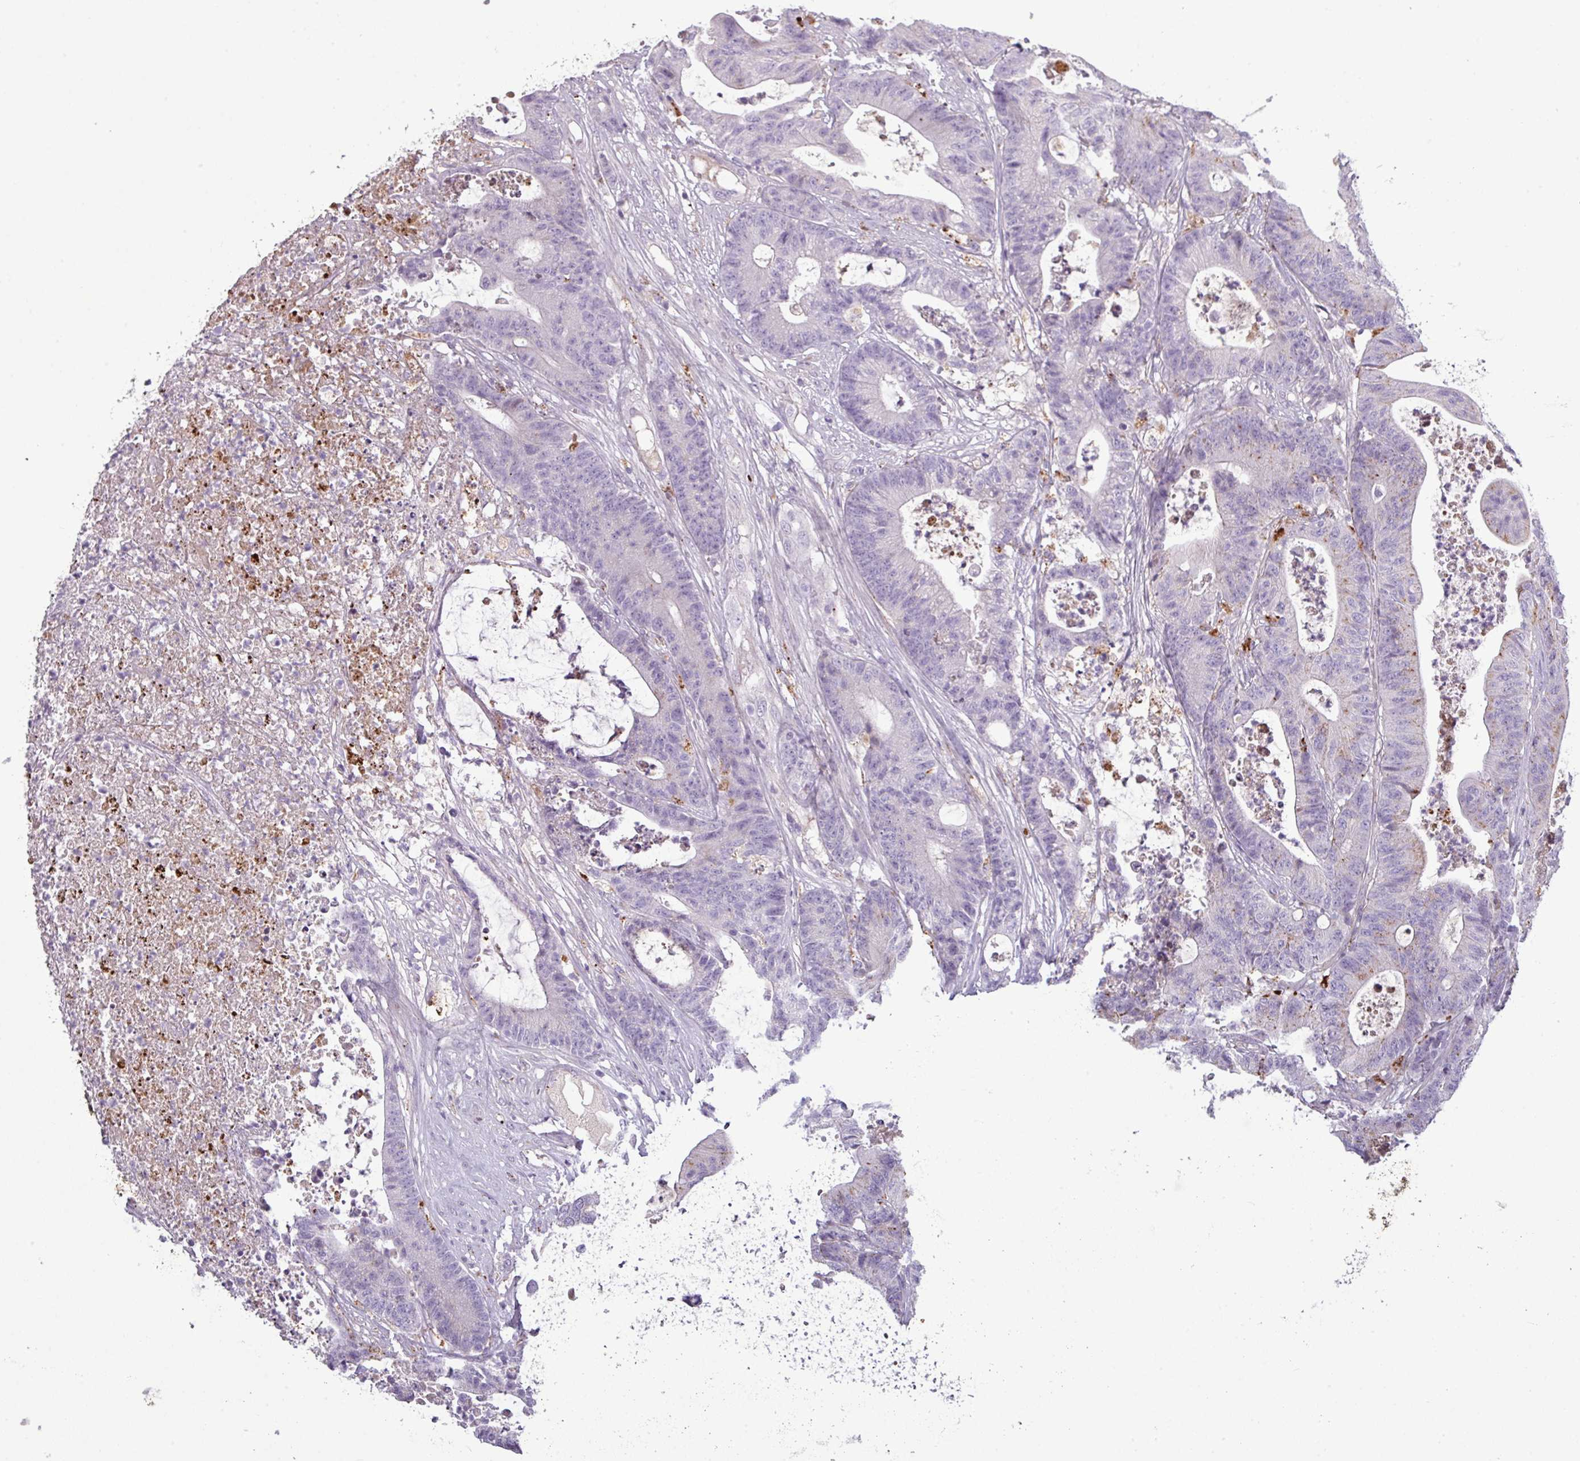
{"staining": {"intensity": "moderate", "quantity": "<25%", "location": "cytoplasmic/membranous"}, "tissue": "colorectal cancer", "cell_type": "Tumor cells", "image_type": "cancer", "snomed": [{"axis": "morphology", "description": "Adenocarcinoma, NOS"}, {"axis": "topography", "description": "Colon"}], "caption": "Protein staining of colorectal cancer (adenocarcinoma) tissue displays moderate cytoplasmic/membranous expression in approximately <25% of tumor cells. Ihc stains the protein in brown and the nuclei are stained blue.", "gene": "C4B", "patient": {"sex": "female", "age": 84}}